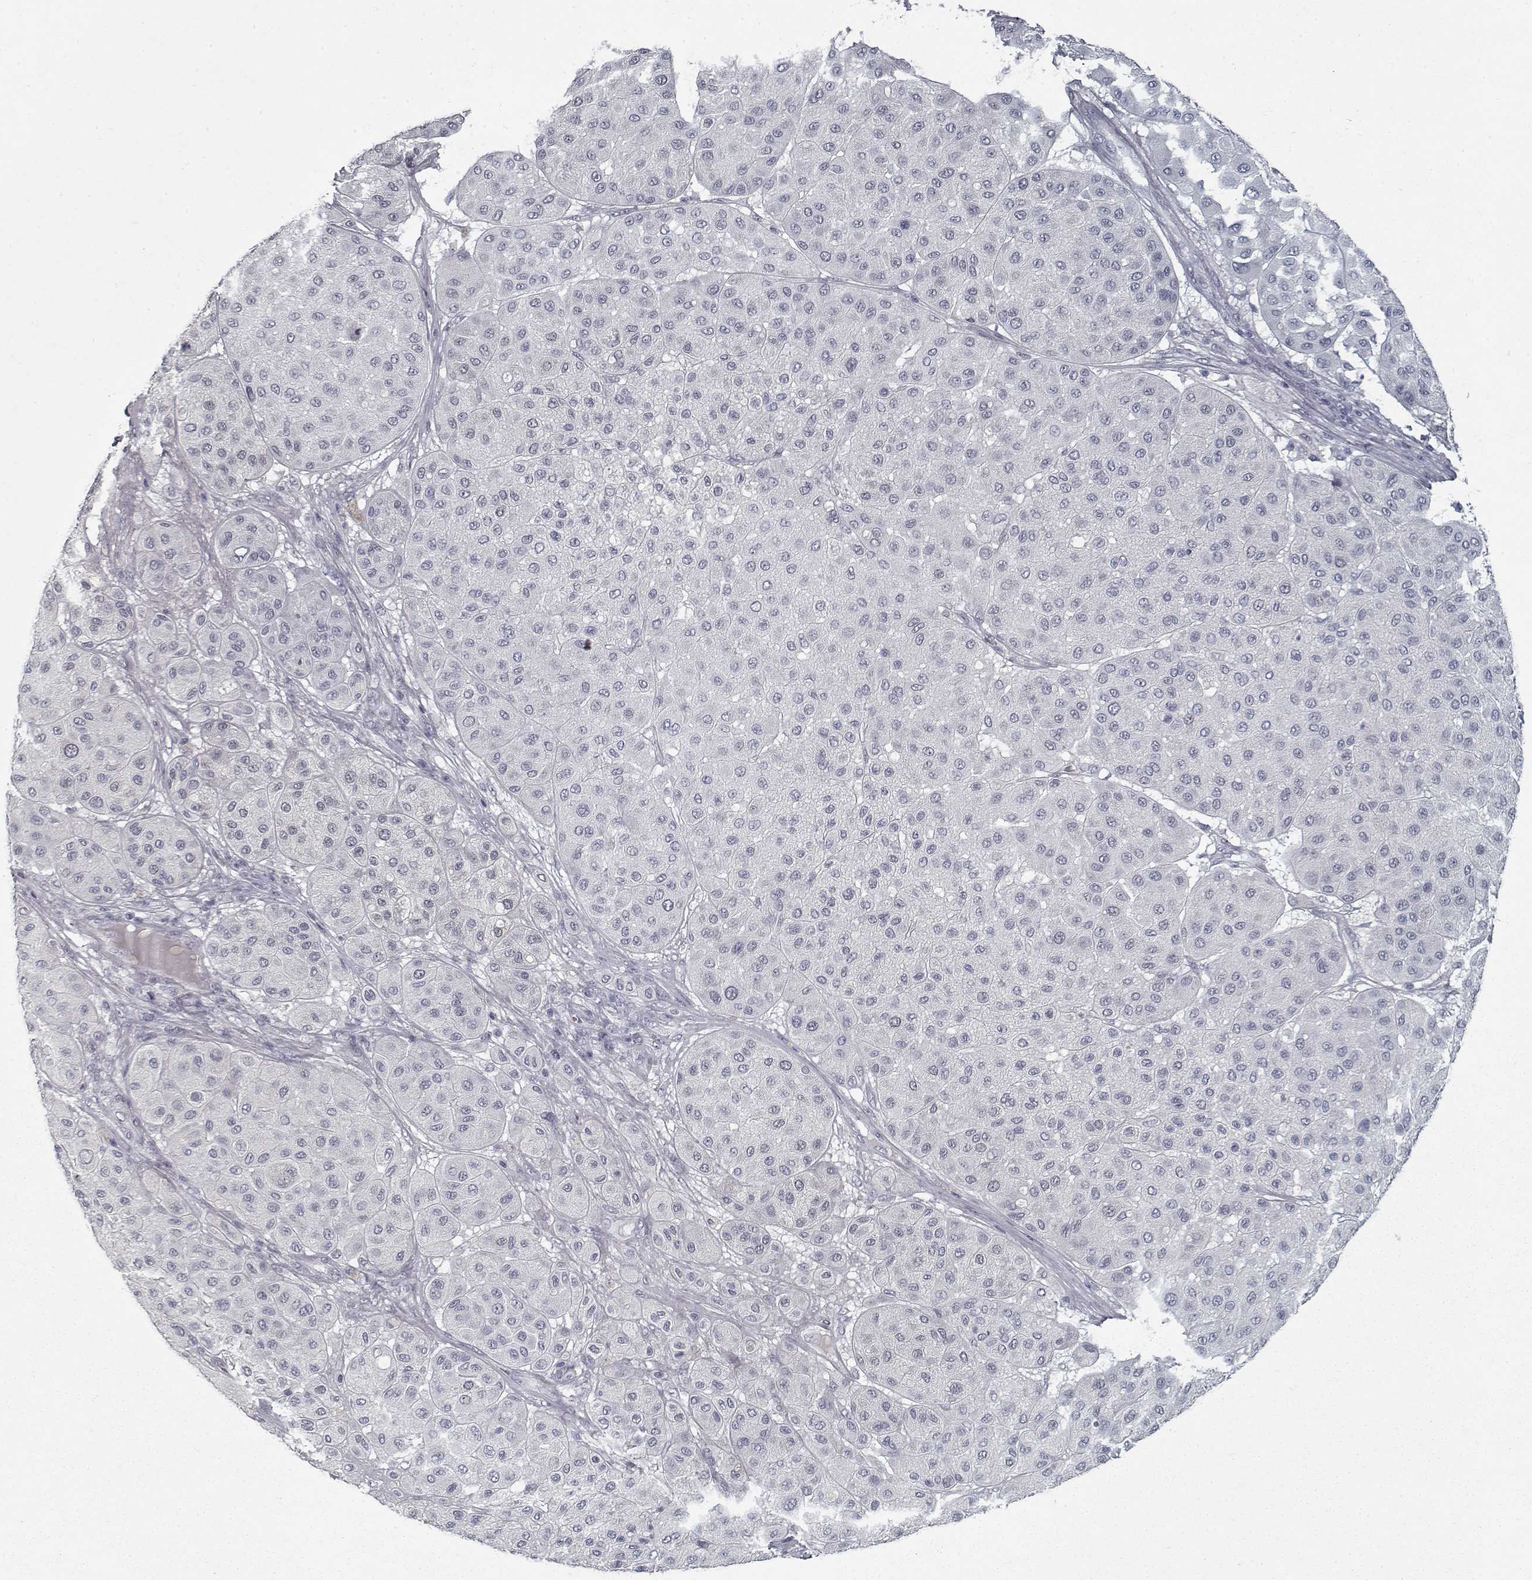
{"staining": {"intensity": "negative", "quantity": "none", "location": "none"}, "tissue": "melanoma", "cell_type": "Tumor cells", "image_type": "cancer", "snomed": [{"axis": "morphology", "description": "Malignant melanoma, Metastatic site"}, {"axis": "topography", "description": "Smooth muscle"}], "caption": "Immunohistochemistry of malignant melanoma (metastatic site) shows no expression in tumor cells.", "gene": "GAD2", "patient": {"sex": "male", "age": 41}}